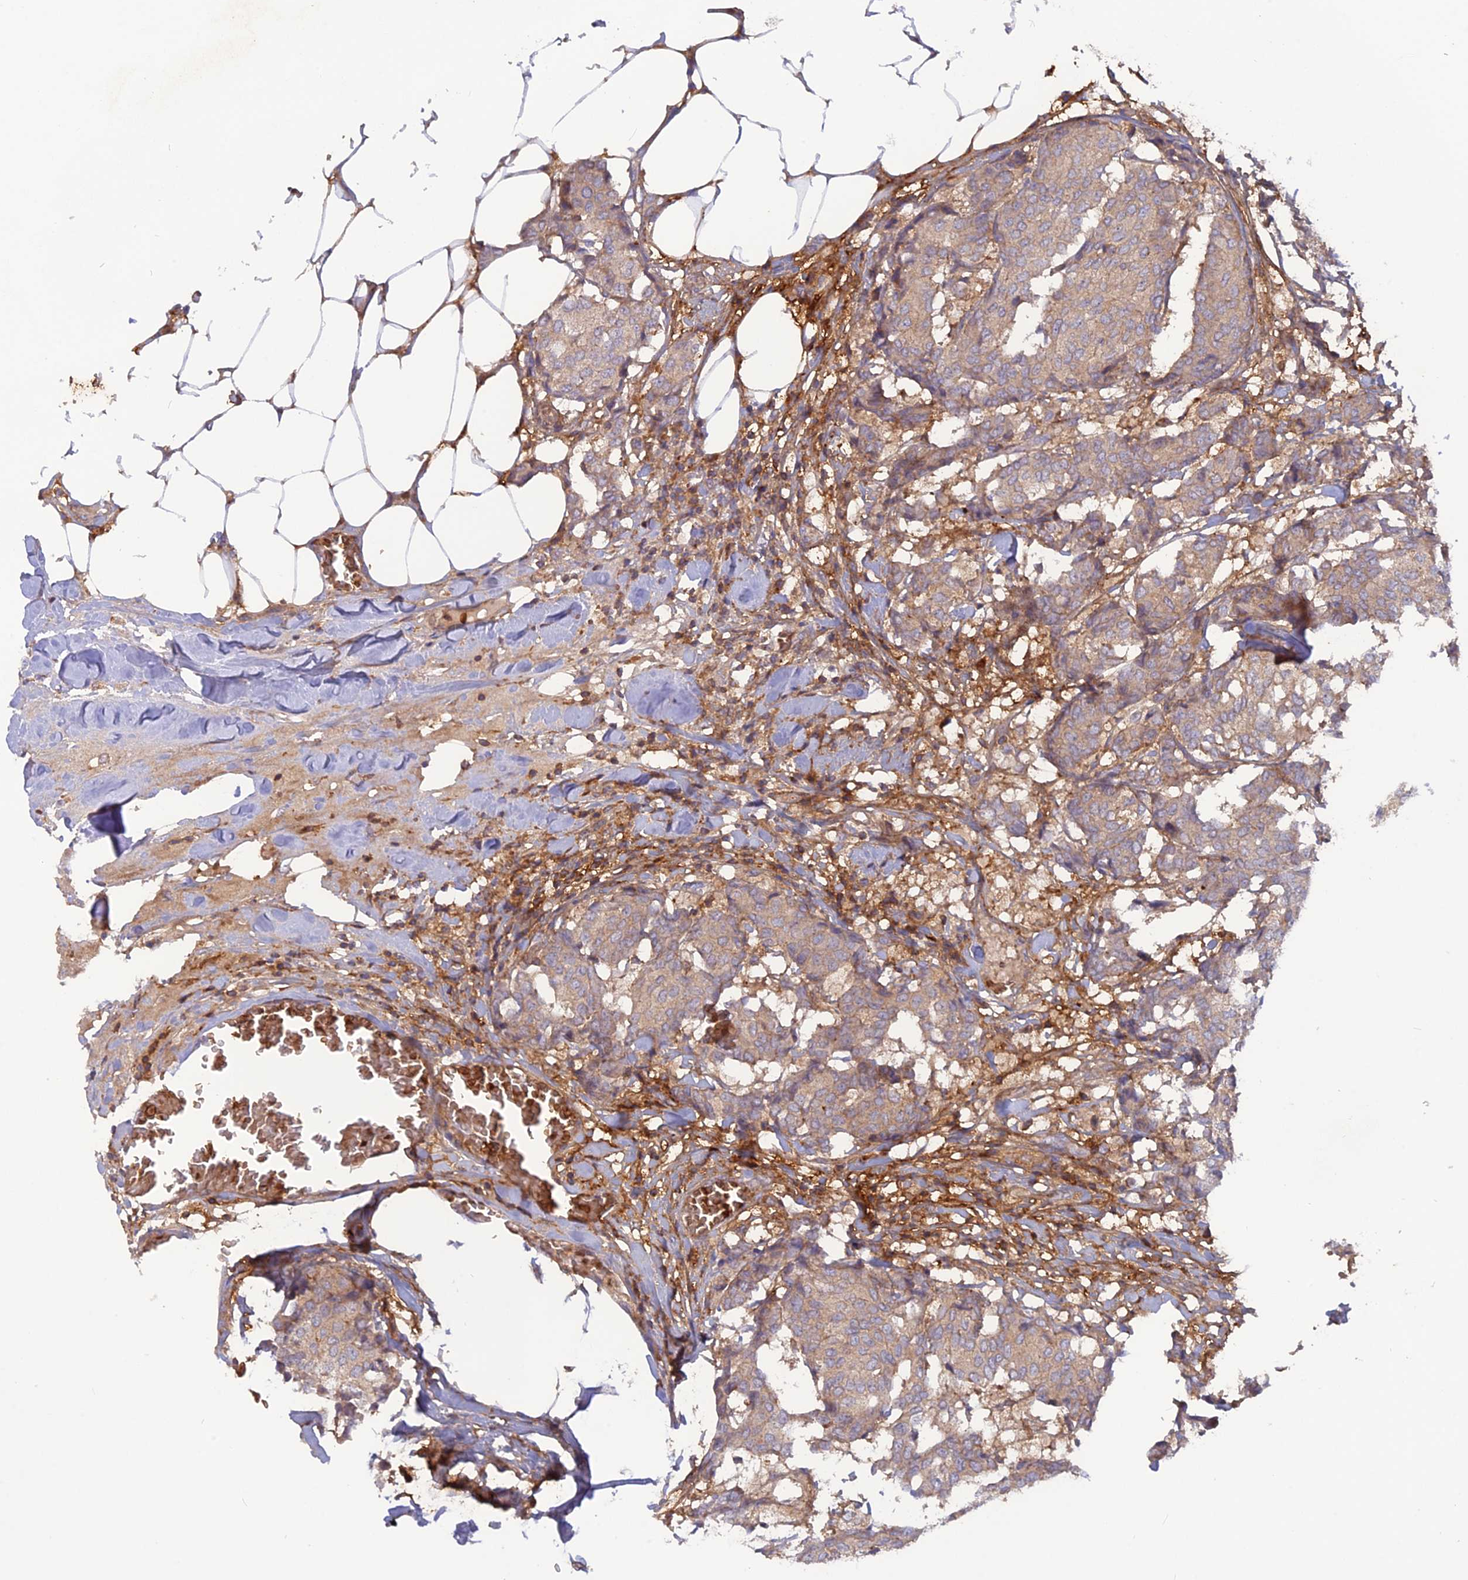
{"staining": {"intensity": "weak", "quantity": "25%-75%", "location": "cytoplasmic/membranous"}, "tissue": "breast cancer", "cell_type": "Tumor cells", "image_type": "cancer", "snomed": [{"axis": "morphology", "description": "Duct carcinoma"}, {"axis": "topography", "description": "Breast"}], "caption": "Weak cytoplasmic/membranous staining is present in about 25%-75% of tumor cells in breast cancer (intraductal carcinoma).", "gene": "CPNE7", "patient": {"sex": "female", "age": 75}}